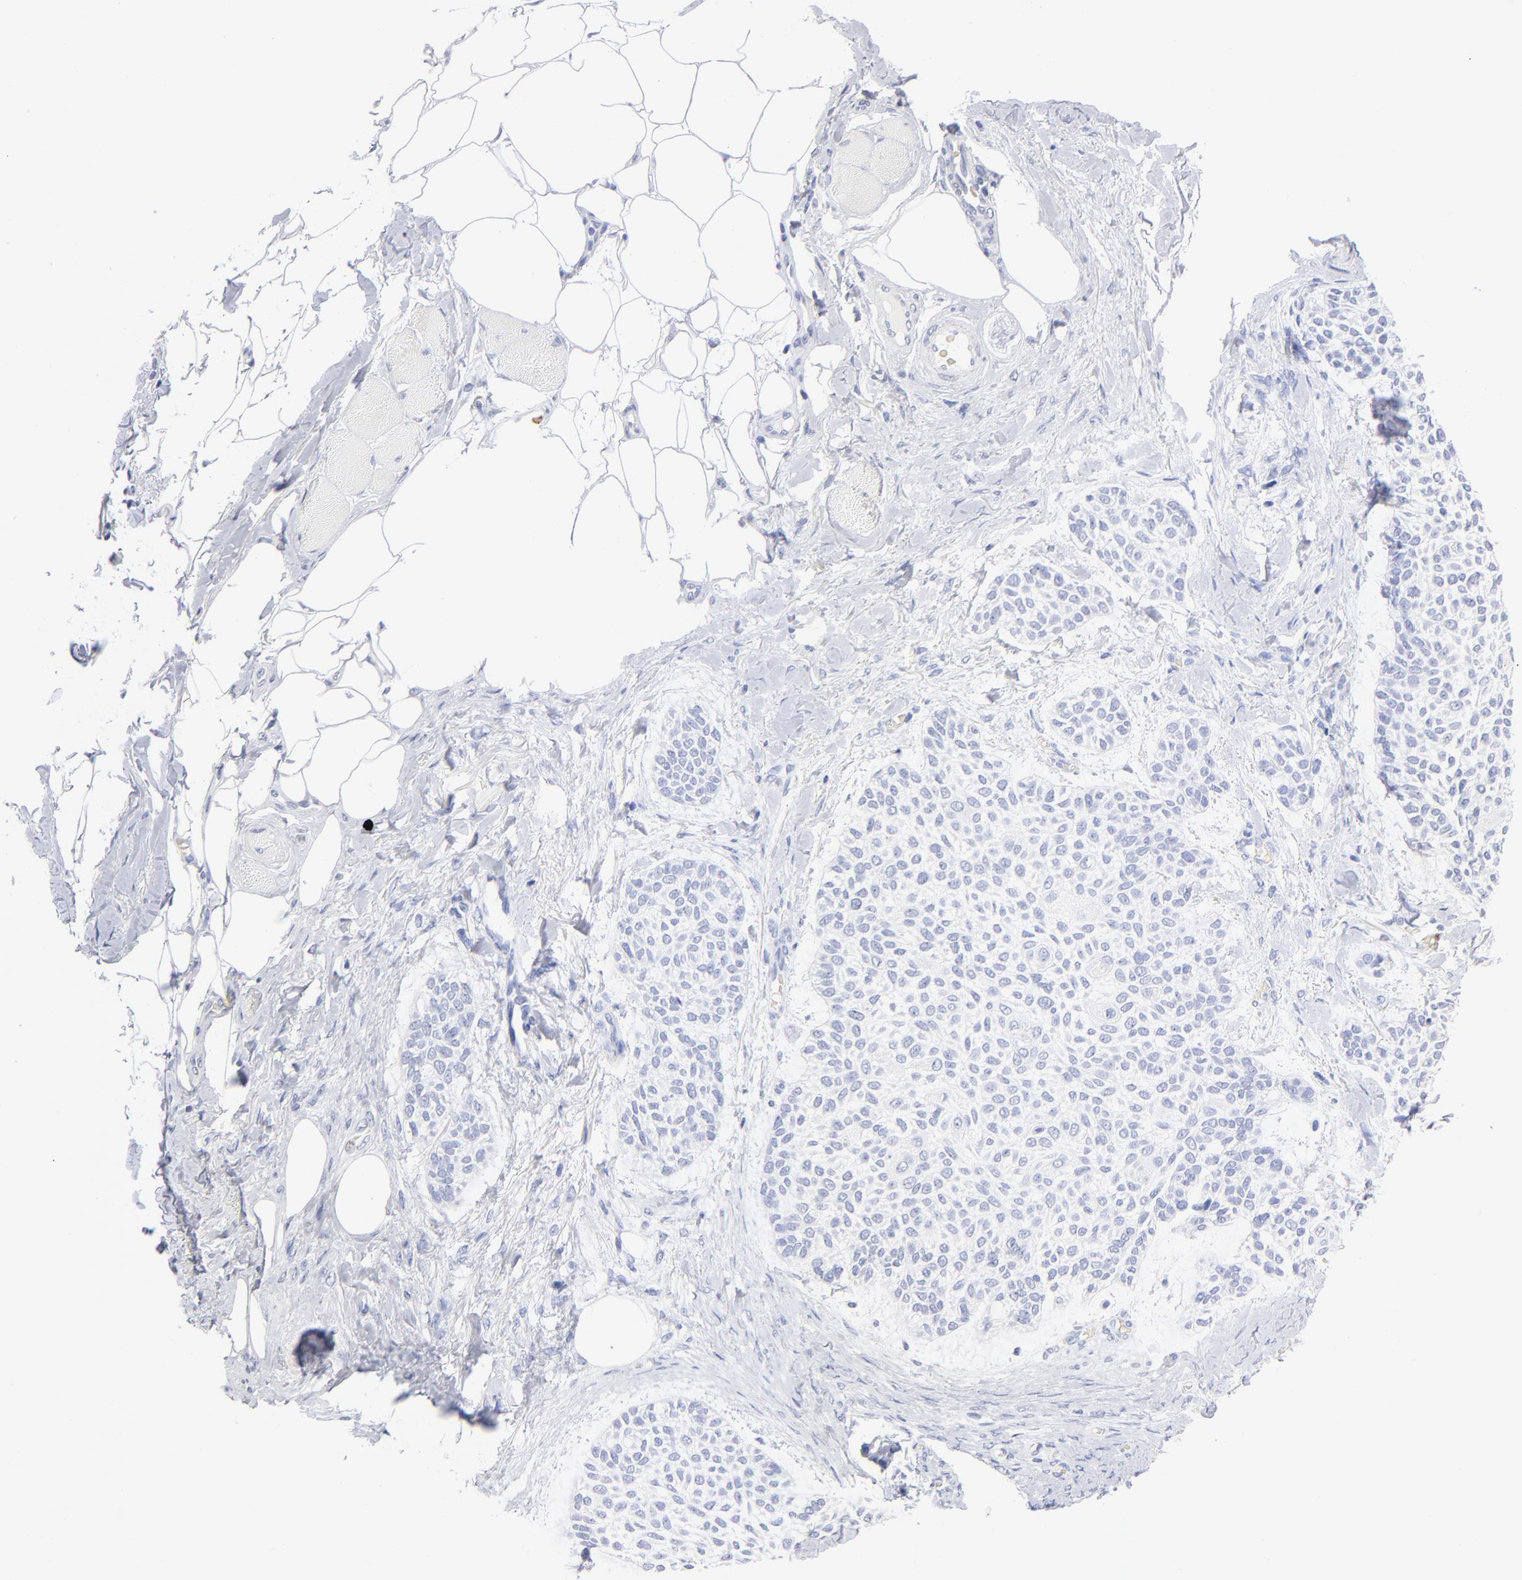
{"staining": {"intensity": "negative", "quantity": "none", "location": "none"}, "tissue": "skin cancer", "cell_type": "Tumor cells", "image_type": "cancer", "snomed": [{"axis": "morphology", "description": "Normal tissue, NOS"}, {"axis": "morphology", "description": "Basal cell carcinoma"}, {"axis": "topography", "description": "Skin"}], "caption": "This is an immunohistochemistry (IHC) photomicrograph of basal cell carcinoma (skin). There is no expression in tumor cells.", "gene": "ARG1", "patient": {"sex": "female", "age": 70}}